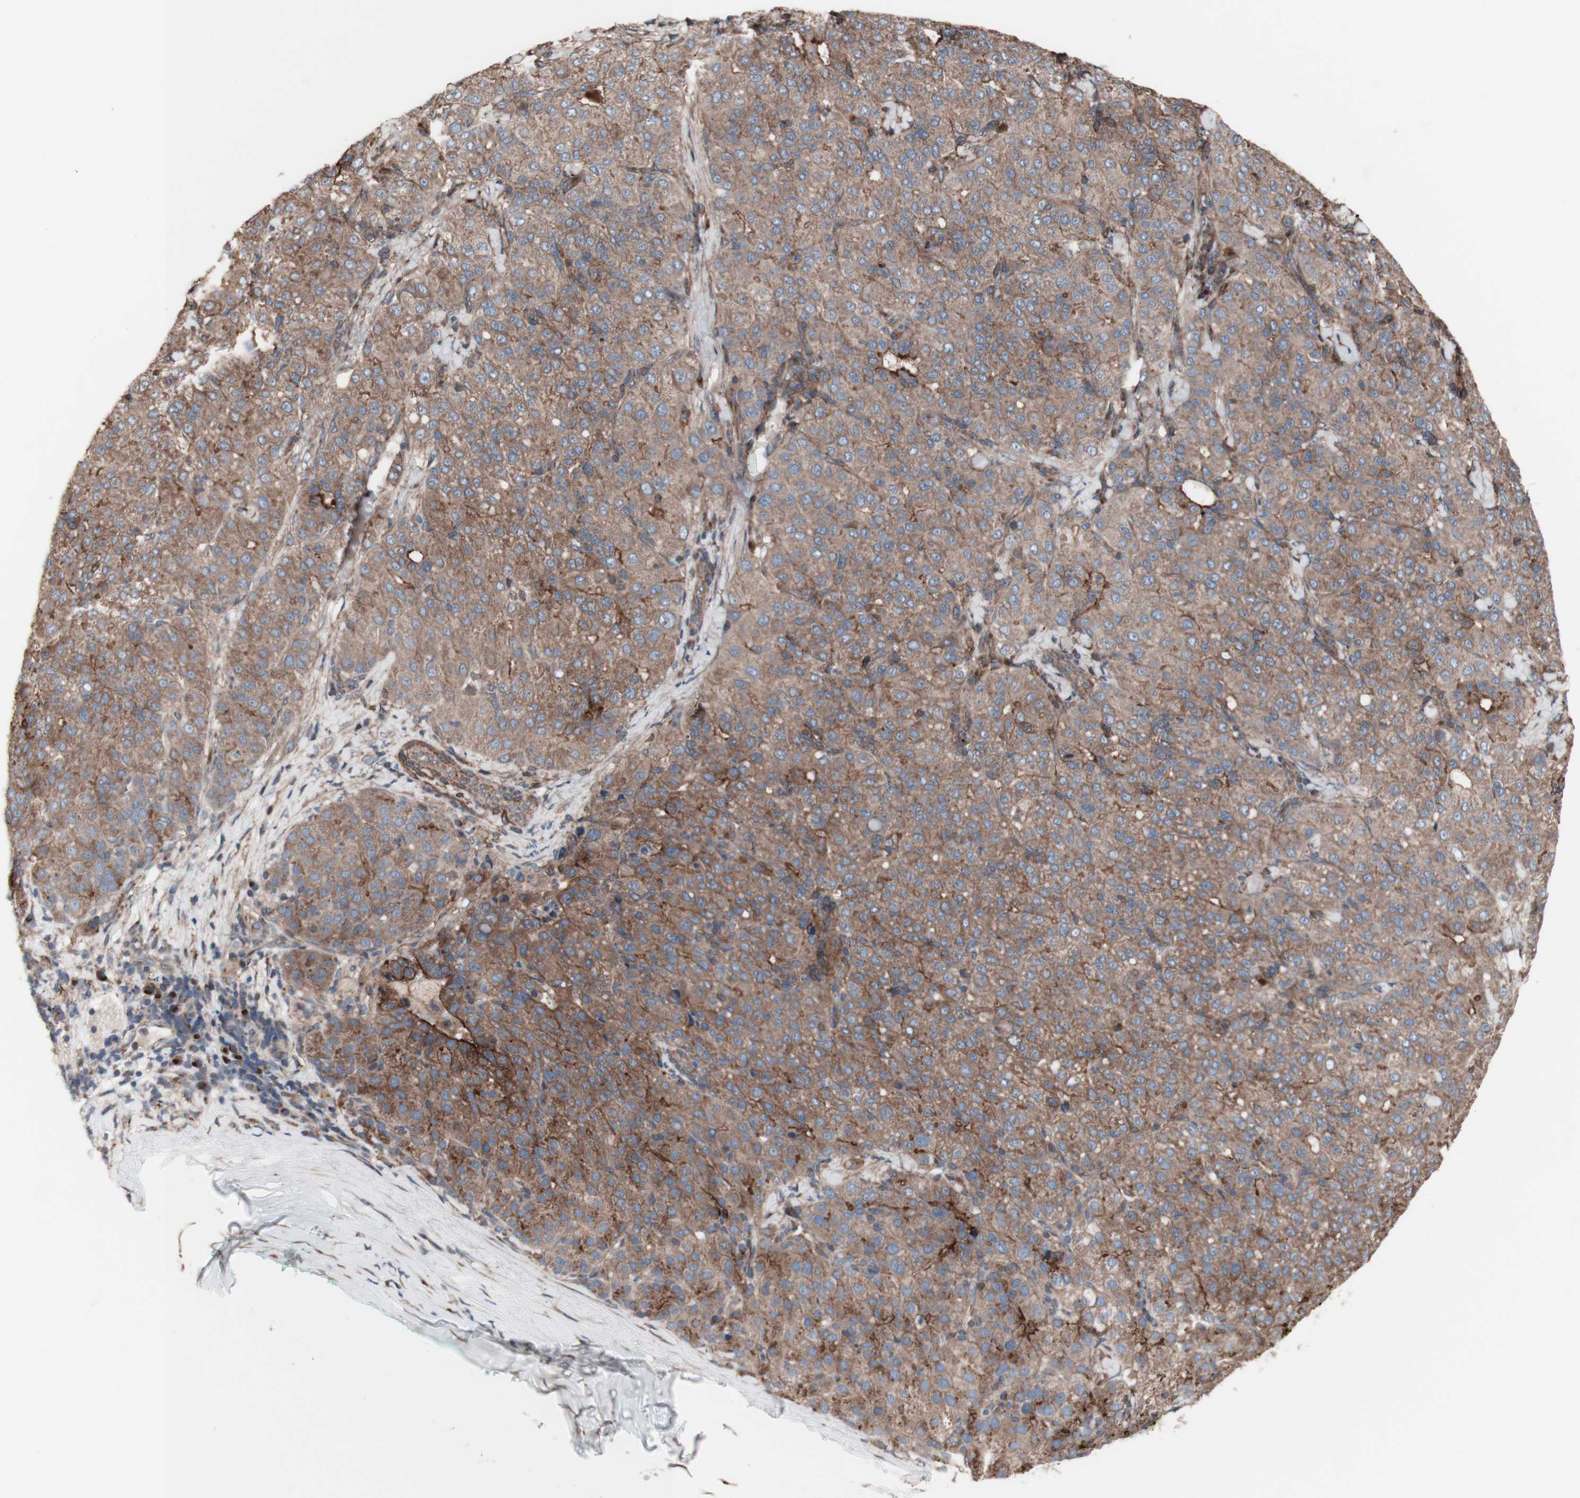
{"staining": {"intensity": "moderate", "quantity": ">75%", "location": "cytoplasmic/membranous"}, "tissue": "liver cancer", "cell_type": "Tumor cells", "image_type": "cancer", "snomed": [{"axis": "morphology", "description": "Carcinoma, Hepatocellular, NOS"}, {"axis": "topography", "description": "Liver"}], "caption": "DAB (3,3'-diaminobenzidine) immunohistochemical staining of liver cancer demonstrates moderate cytoplasmic/membranous protein positivity in approximately >75% of tumor cells. (Stains: DAB (3,3'-diaminobenzidine) in brown, nuclei in blue, Microscopy: brightfield microscopy at high magnification).", "gene": "COPB1", "patient": {"sex": "male", "age": 65}}